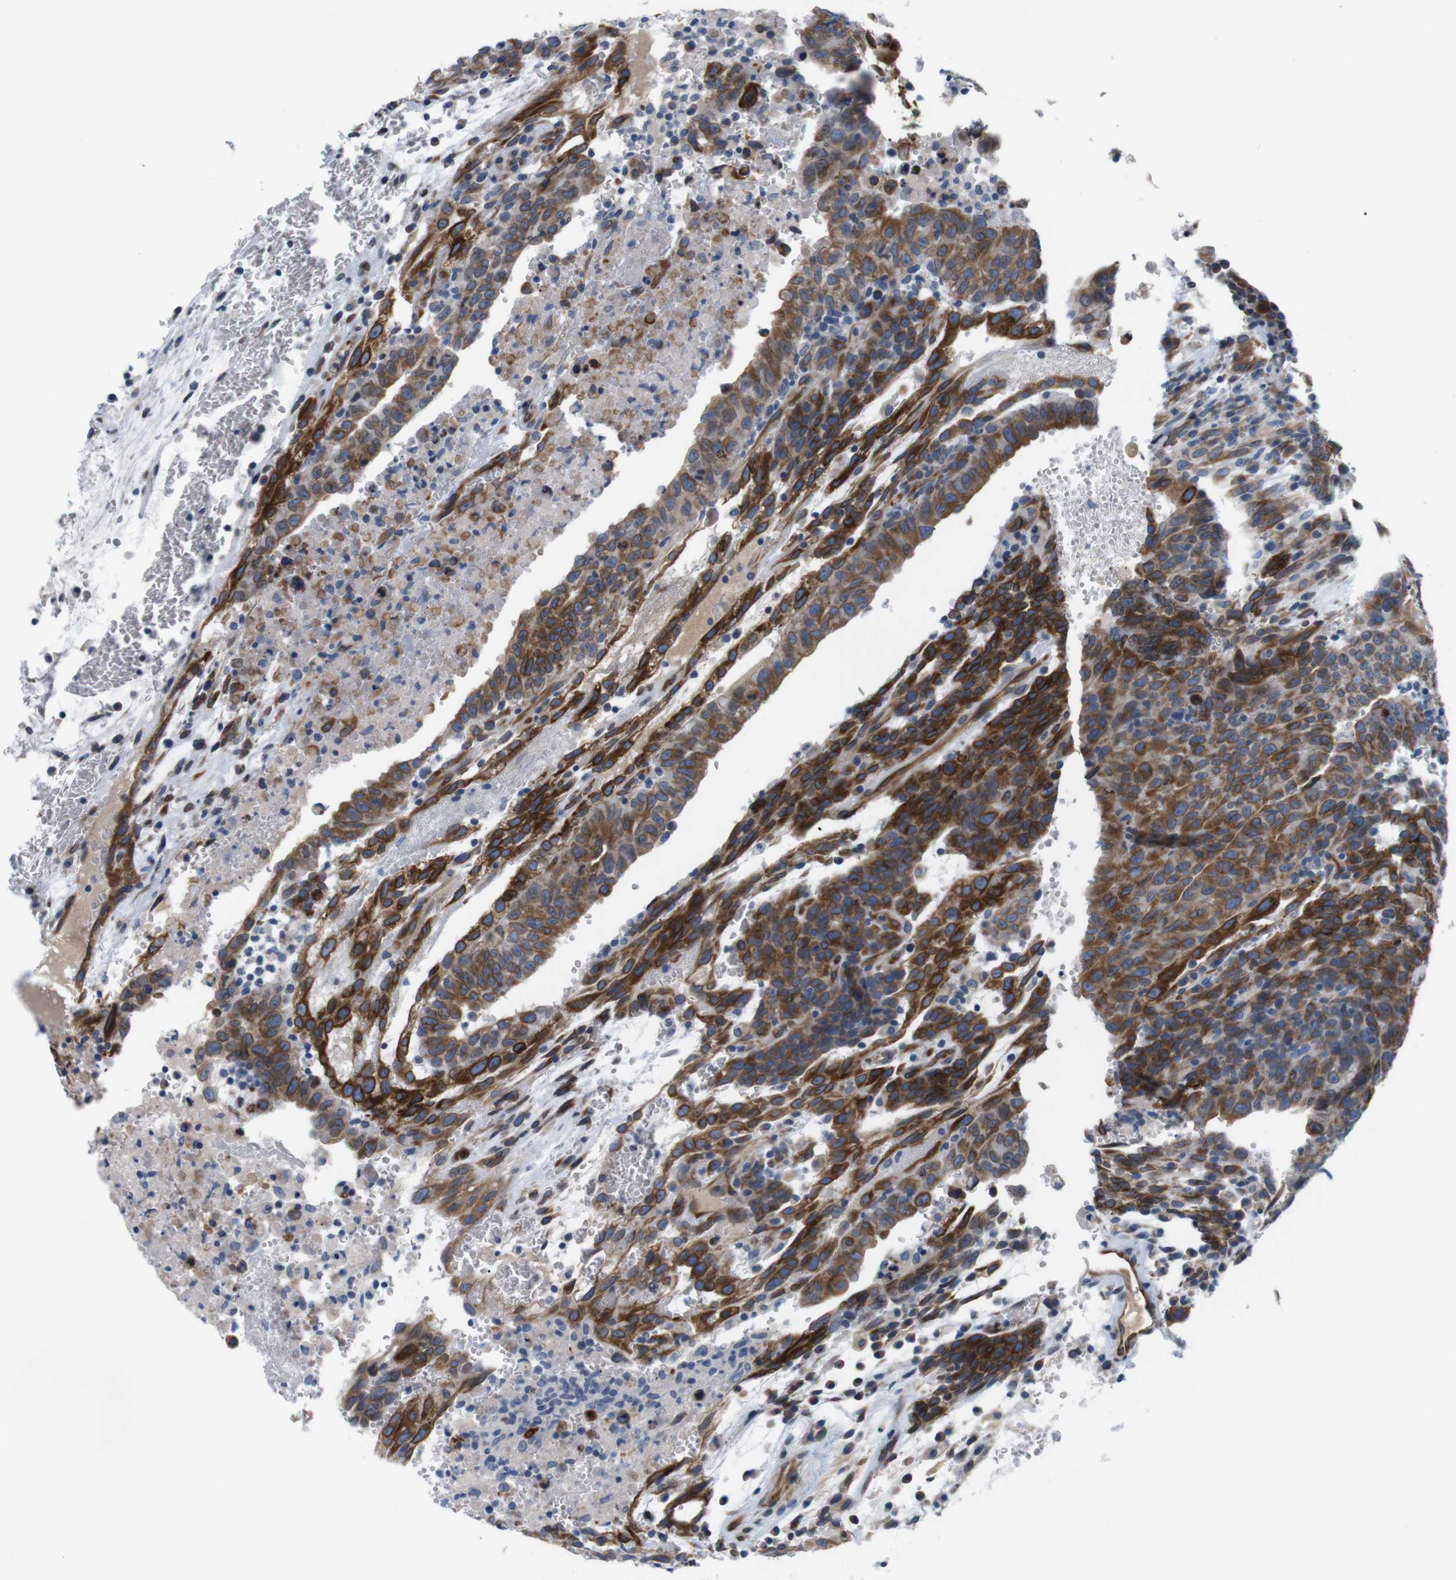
{"staining": {"intensity": "strong", "quantity": ">75%", "location": "cytoplasmic/membranous"}, "tissue": "testis cancer", "cell_type": "Tumor cells", "image_type": "cancer", "snomed": [{"axis": "morphology", "description": "Seminoma, NOS"}, {"axis": "morphology", "description": "Carcinoma, Embryonal, NOS"}, {"axis": "topography", "description": "Testis"}], "caption": "The micrograph shows staining of testis cancer, revealing strong cytoplasmic/membranous protein expression (brown color) within tumor cells.", "gene": "HACD3", "patient": {"sex": "male", "age": 52}}